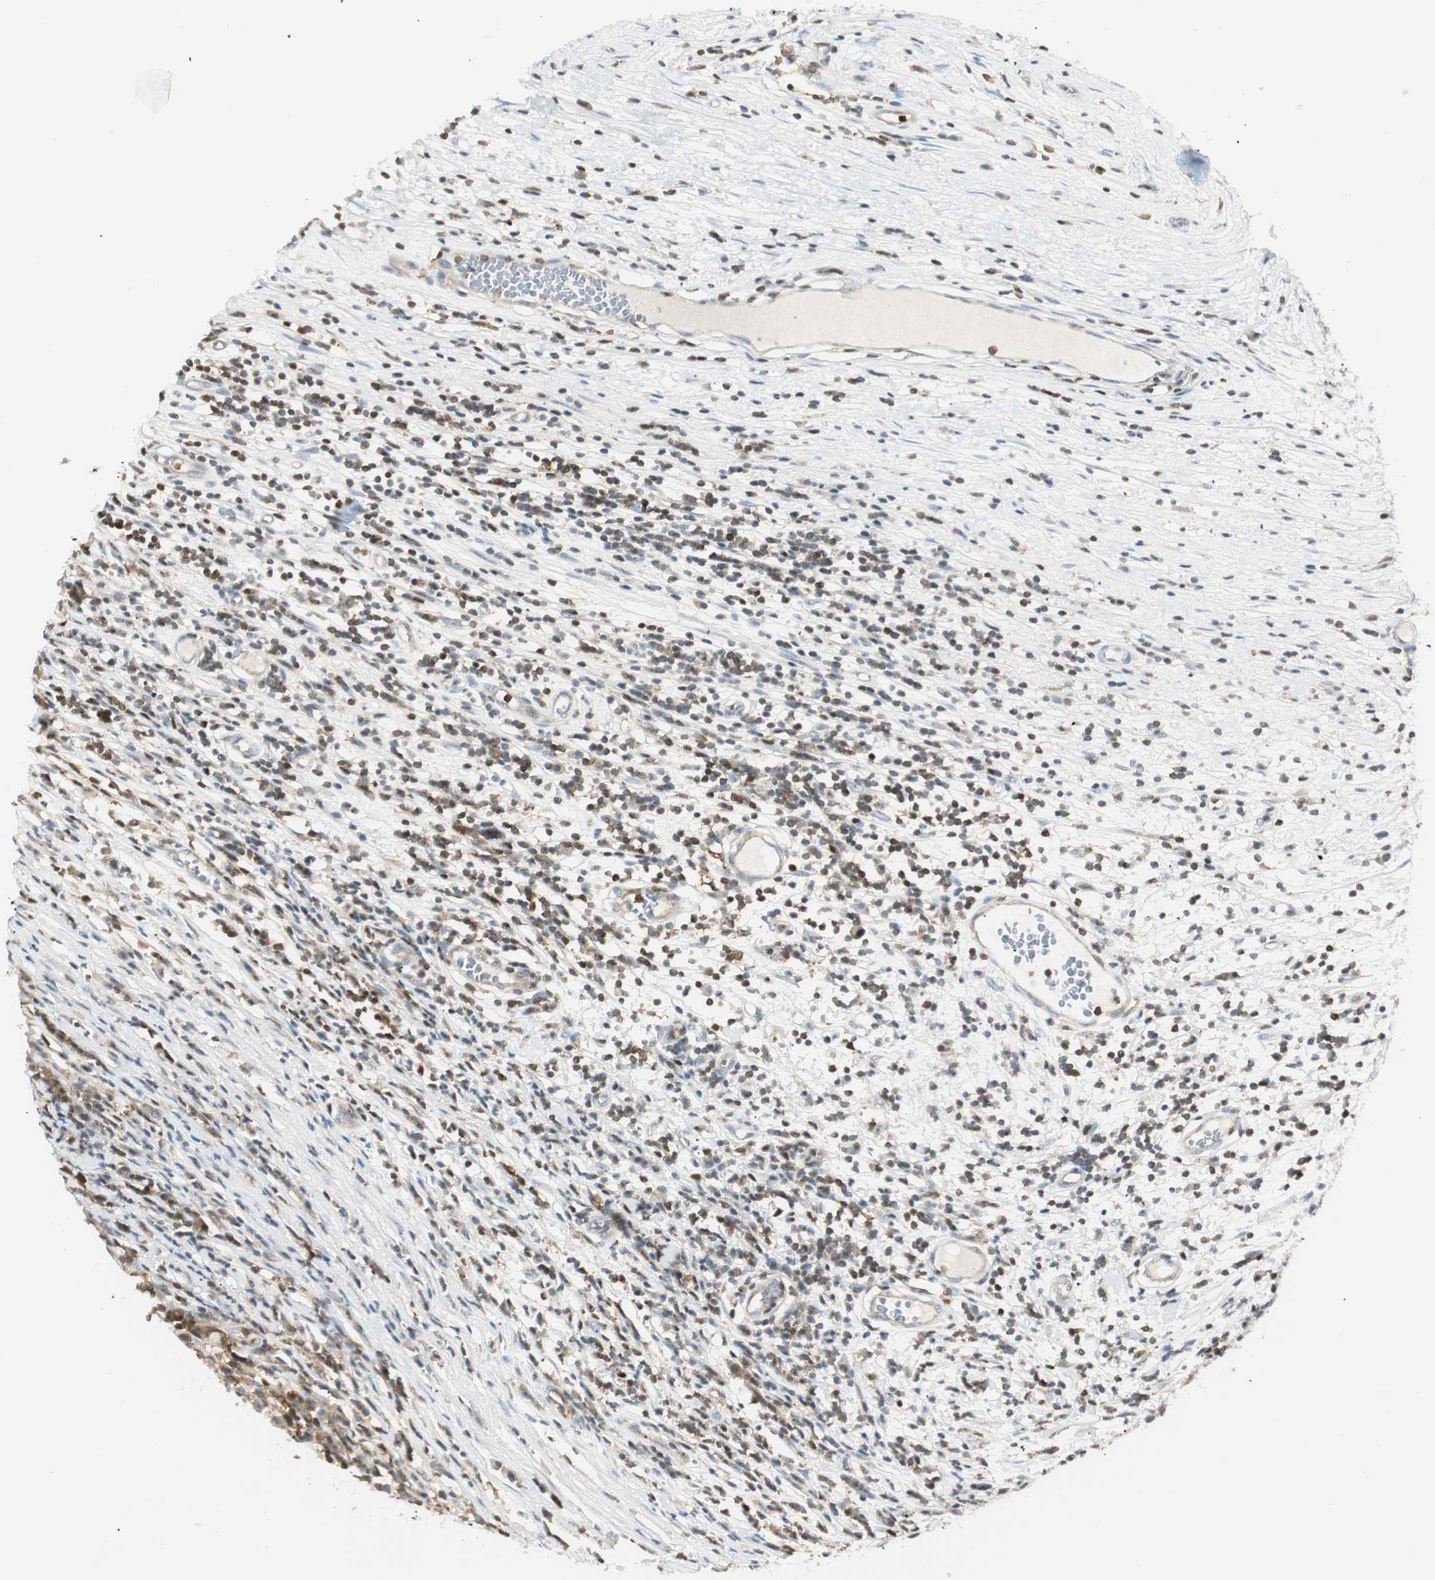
{"staining": {"intensity": "moderate", "quantity": "25%-75%", "location": "cytoplasmic/membranous"}, "tissue": "testis cancer", "cell_type": "Tumor cells", "image_type": "cancer", "snomed": [{"axis": "morphology", "description": "Seminoma, NOS"}, {"axis": "topography", "description": "Testis"}], "caption": "This is an image of immunohistochemistry staining of testis seminoma, which shows moderate positivity in the cytoplasmic/membranous of tumor cells.", "gene": "PPP1CA", "patient": {"sex": "male", "age": 65}}